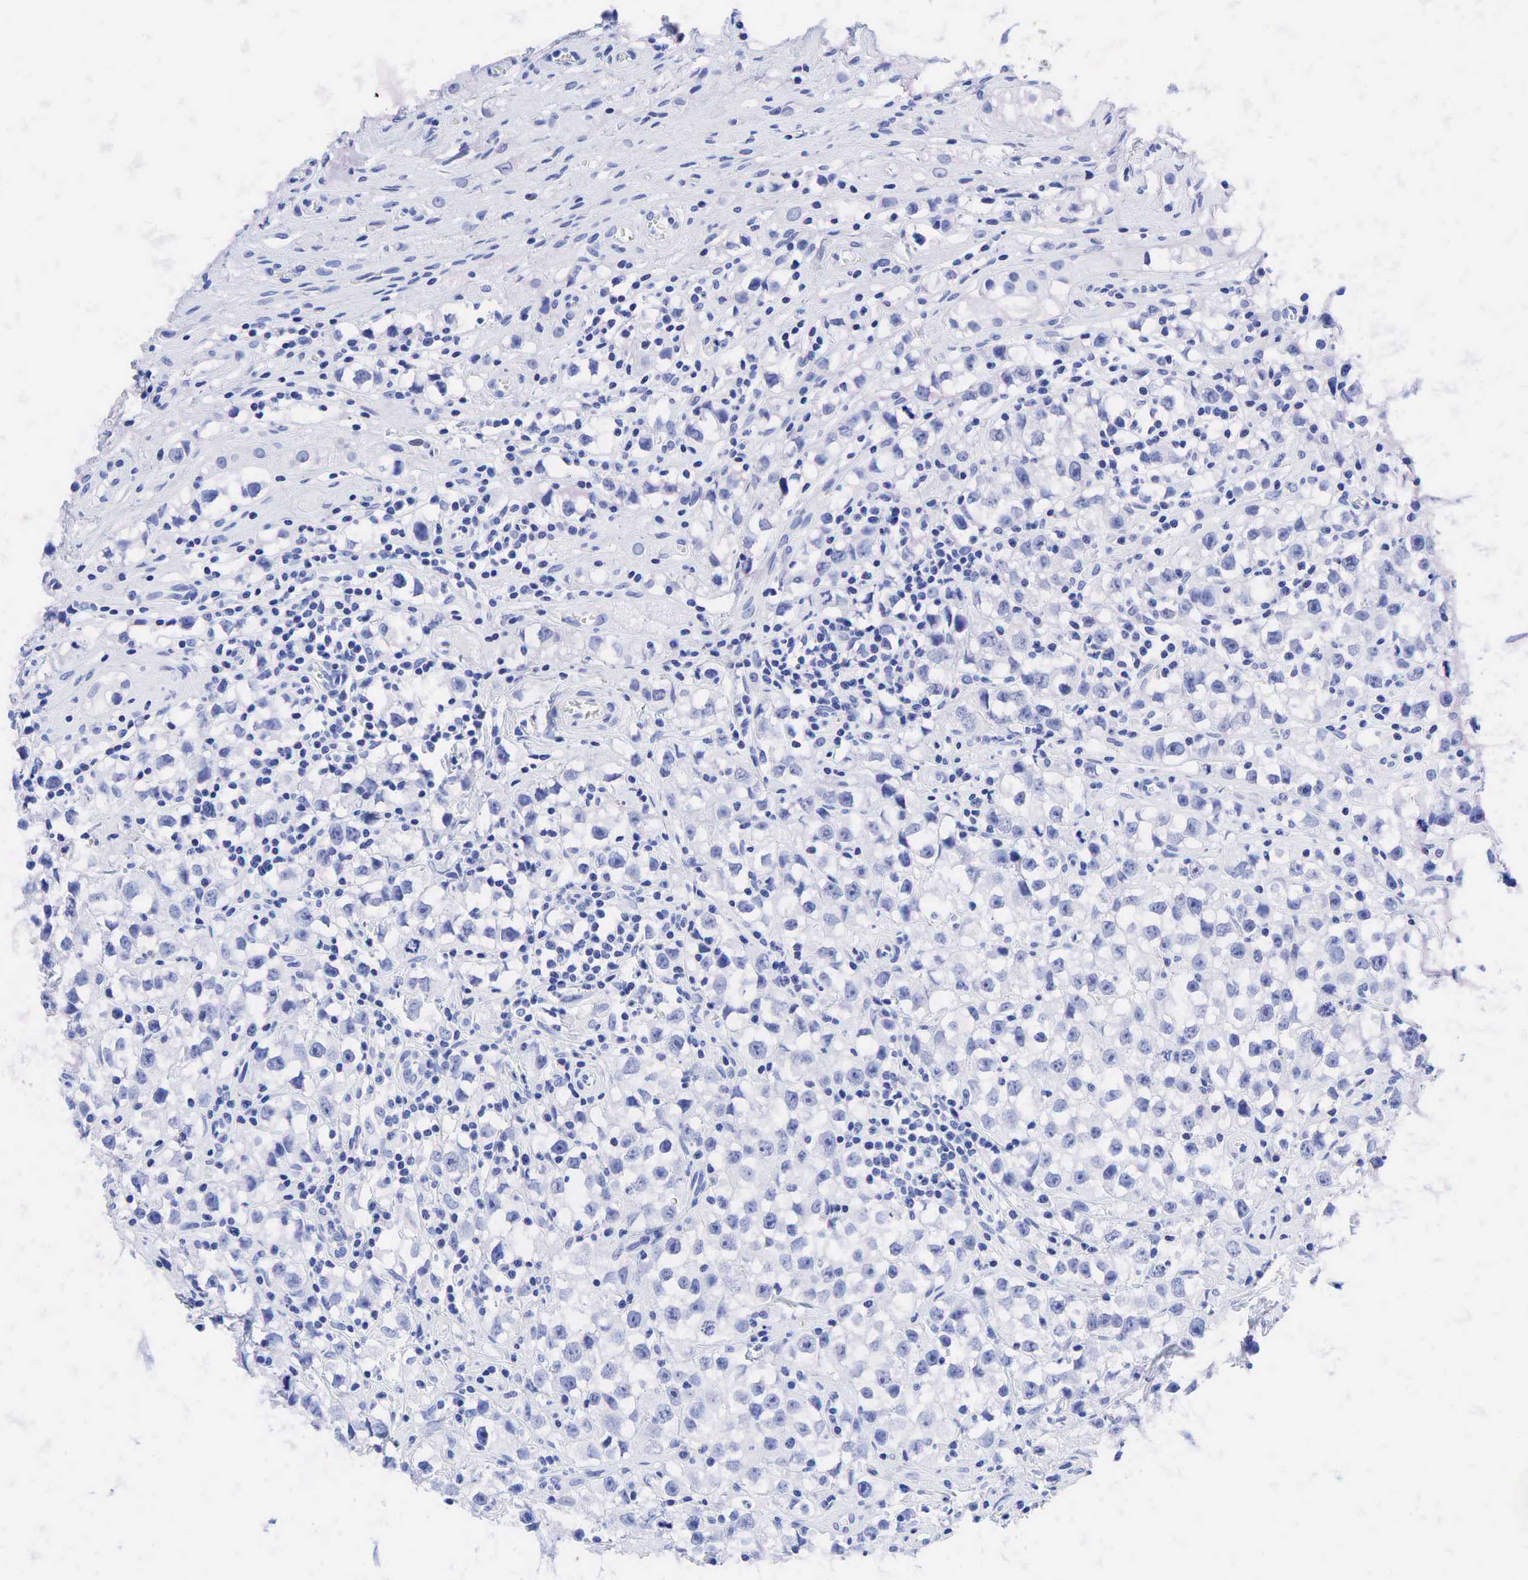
{"staining": {"intensity": "negative", "quantity": "none", "location": "none"}, "tissue": "testis cancer", "cell_type": "Tumor cells", "image_type": "cancer", "snomed": [{"axis": "morphology", "description": "Seminoma, NOS"}, {"axis": "topography", "description": "Testis"}], "caption": "High power microscopy histopathology image of an immunohistochemistry micrograph of testis cancer, revealing no significant positivity in tumor cells.", "gene": "CEACAM5", "patient": {"sex": "male", "age": 35}}